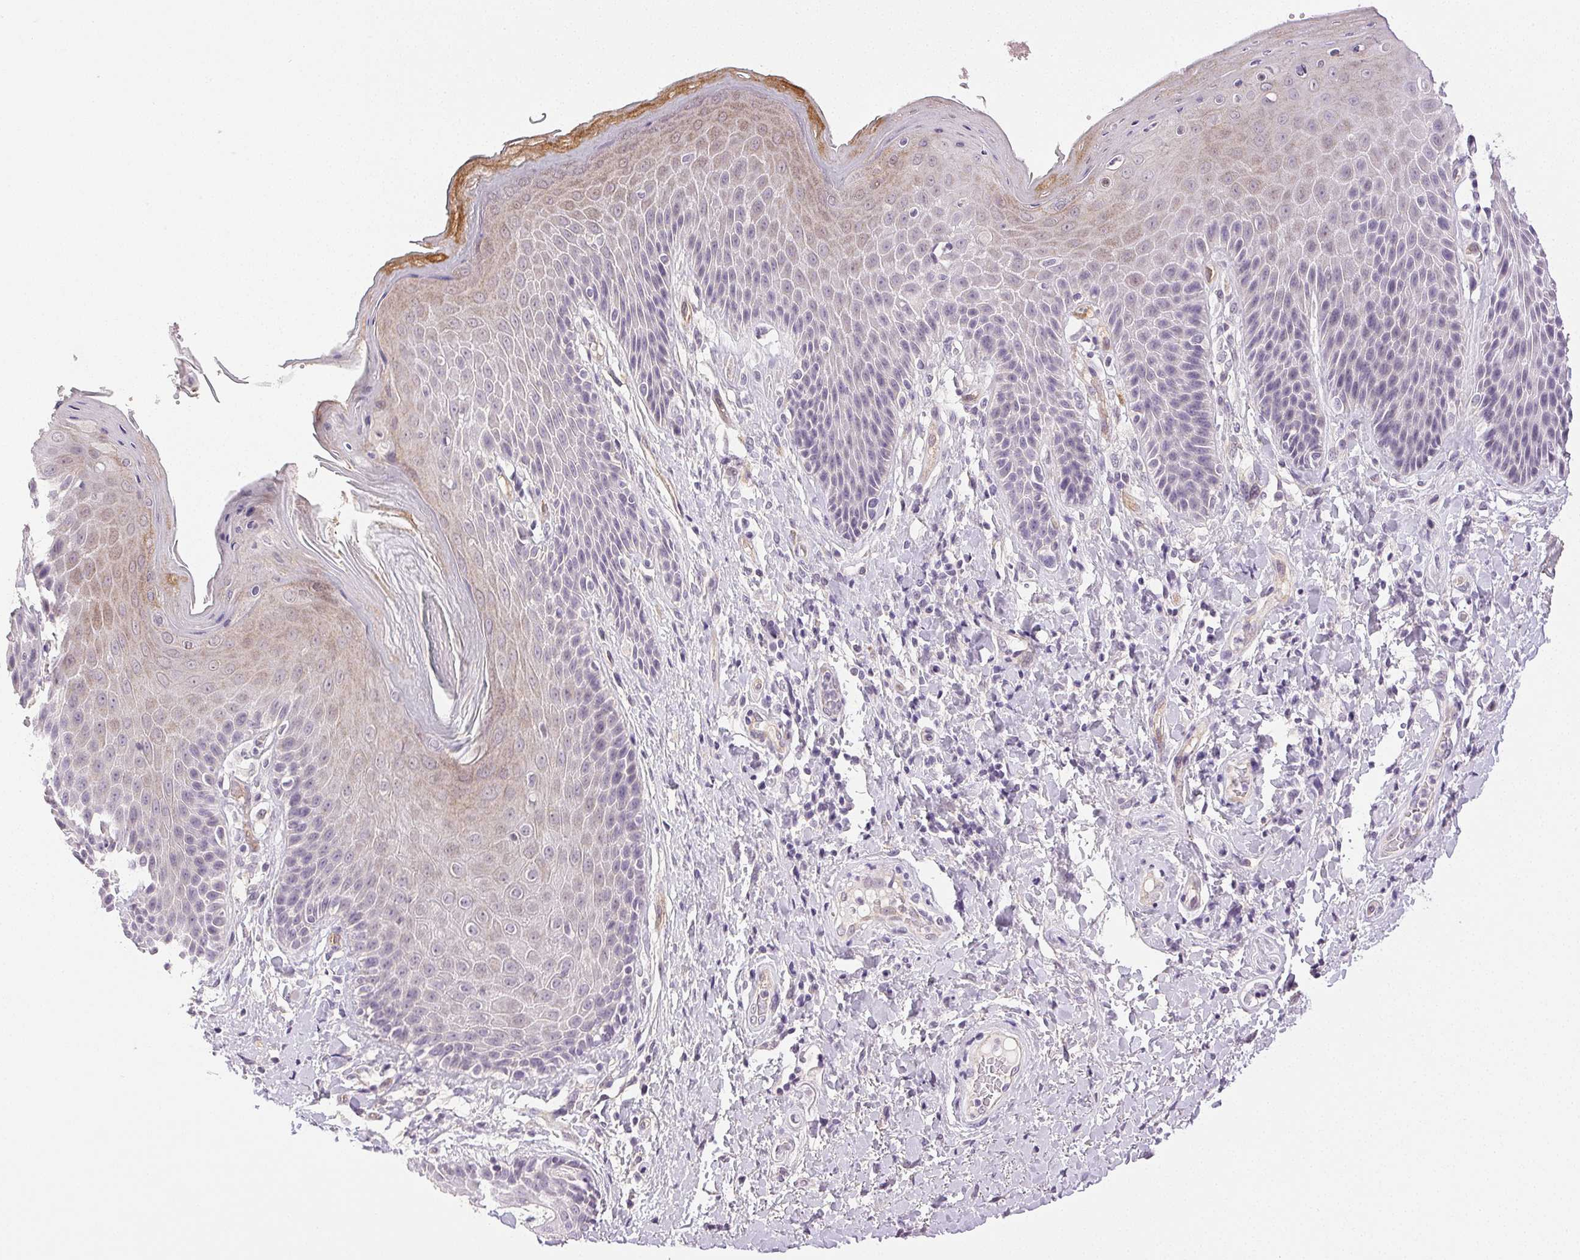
{"staining": {"intensity": "moderate", "quantity": "<25%", "location": "cytoplasmic/membranous"}, "tissue": "skin", "cell_type": "Epidermal cells", "image_type": "normal", "snomed": [{"axis": "morphology", "description": "Normal tissue, NOS"}, {"axis": "topography", "description": "Anal"}, {"axis": "topography", "description": "Peripheral nerve tissue"}], "caption": "A micrograph of human skin stained for a protein shows moderate cytoplasmic/membranous brown staining in epidermal cells. (Stains: DAB in brown, nuclei in blue, Microscopy: brightfield microscopy at high magnification).", "gene": "PLCB1", "patient": {"sex": "male", "age": 51}}